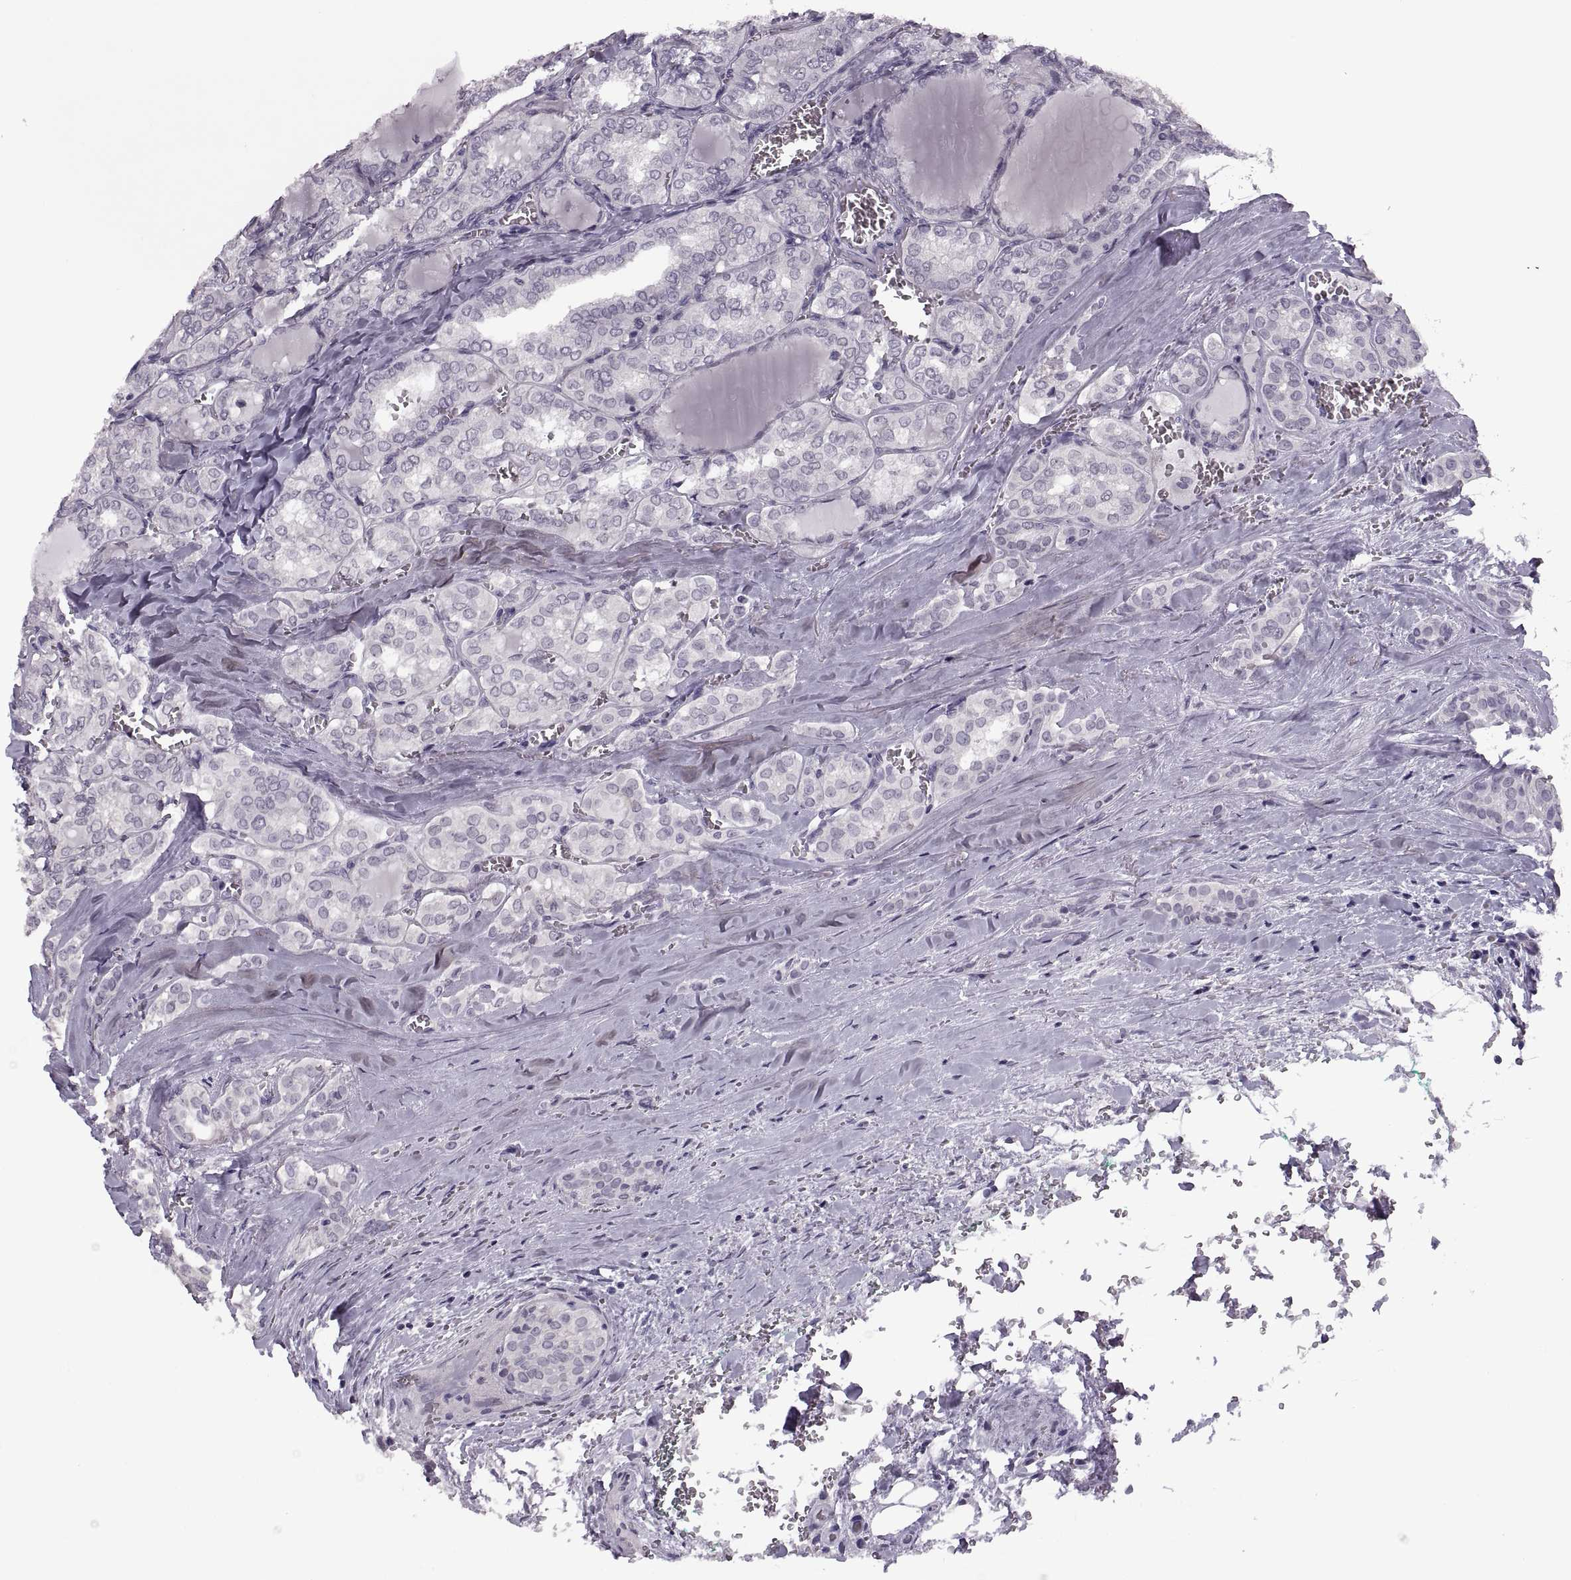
{"staining": {"intensity": "negative", "quantity": "none", "location": "none"}, "tissue": "thyroid cancer", "cell_type": "Tumor cells", "image_type": "cancer", "snomed": [{"axis": "morphology", "description": "Papillary adenocarcinoma, NOS"}, {"axis": "topography", "description": "Thyroid gland"}], "caption": "This micrograph is of thyroid cancer (papillary adenocarcinoma) stained with immunohistochemistry to label a protein in brown with the nuclei are counter-stained blue. There is no expression in tumor cells. (DAB immunohistochemistry (IHC) with hematoxylin counter stain).", "gene": "PAGE5", "patient": {"sex": "female", "age": 41}}